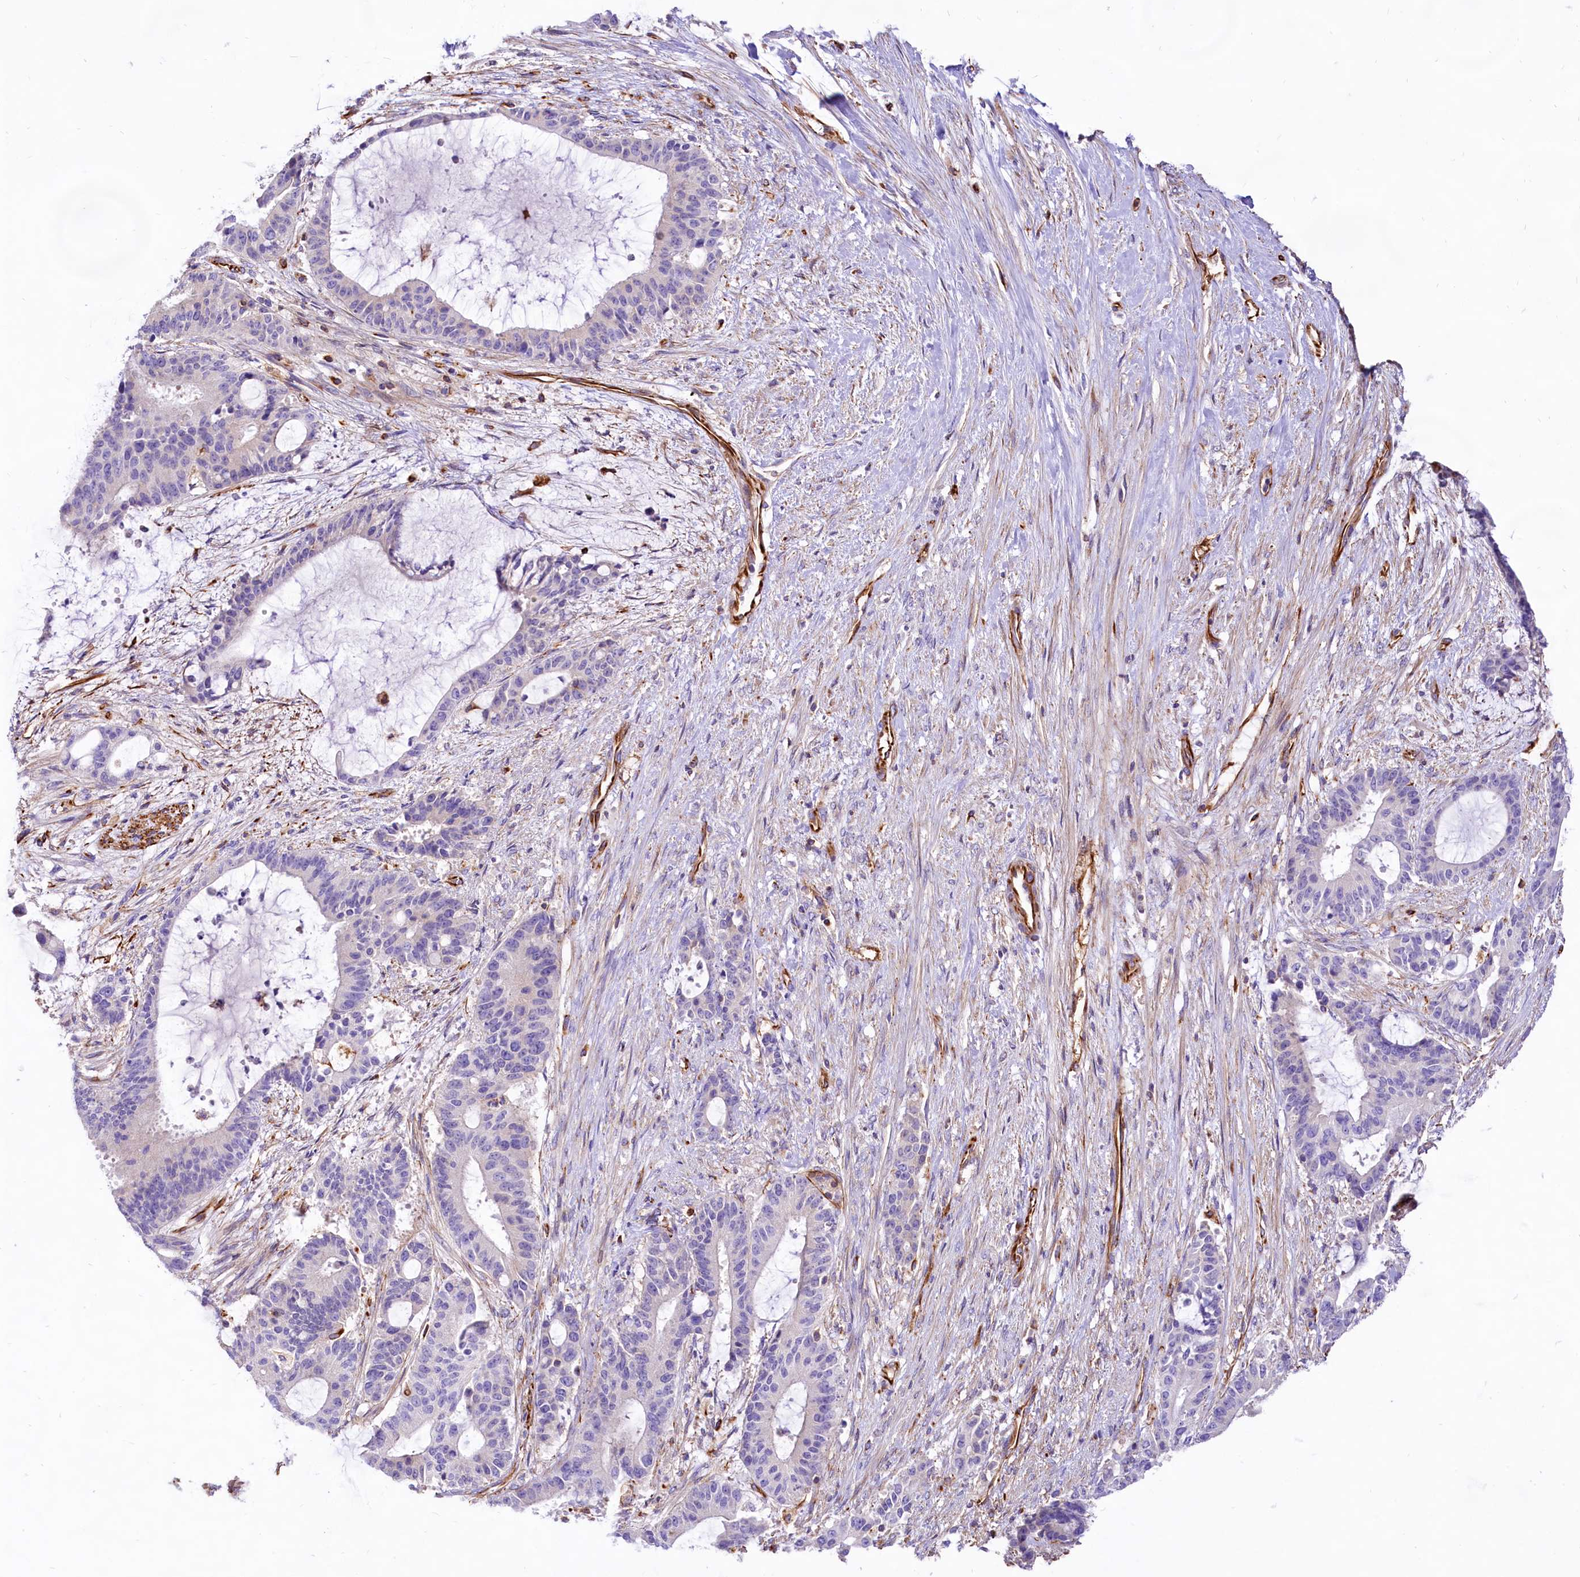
{"staining": {"intensity": "negative", "quantity": "none", "location": "none"}, "tissue": "liver cancer", "cell_type": "Tumor cells", "image_type": "cancer", "snomed": [{"axis": "morphology", "description": "Normal tissue, NOS"}, {"axis": "morphology", "description": "Cholangiocarcinoma"}, {"axis": "topography", "description": "Liver"}, {"axis": "topography", "description": "Peripheral nerve tissue"}], "caption": "High power microscopy histopathology image of an immunohistochemistry micrograph of liver cholangiocarcinoma, revealing no significant expression in tumor cells.", "gene": "CD99", "patient": {"sex": "female", "age": 73}}